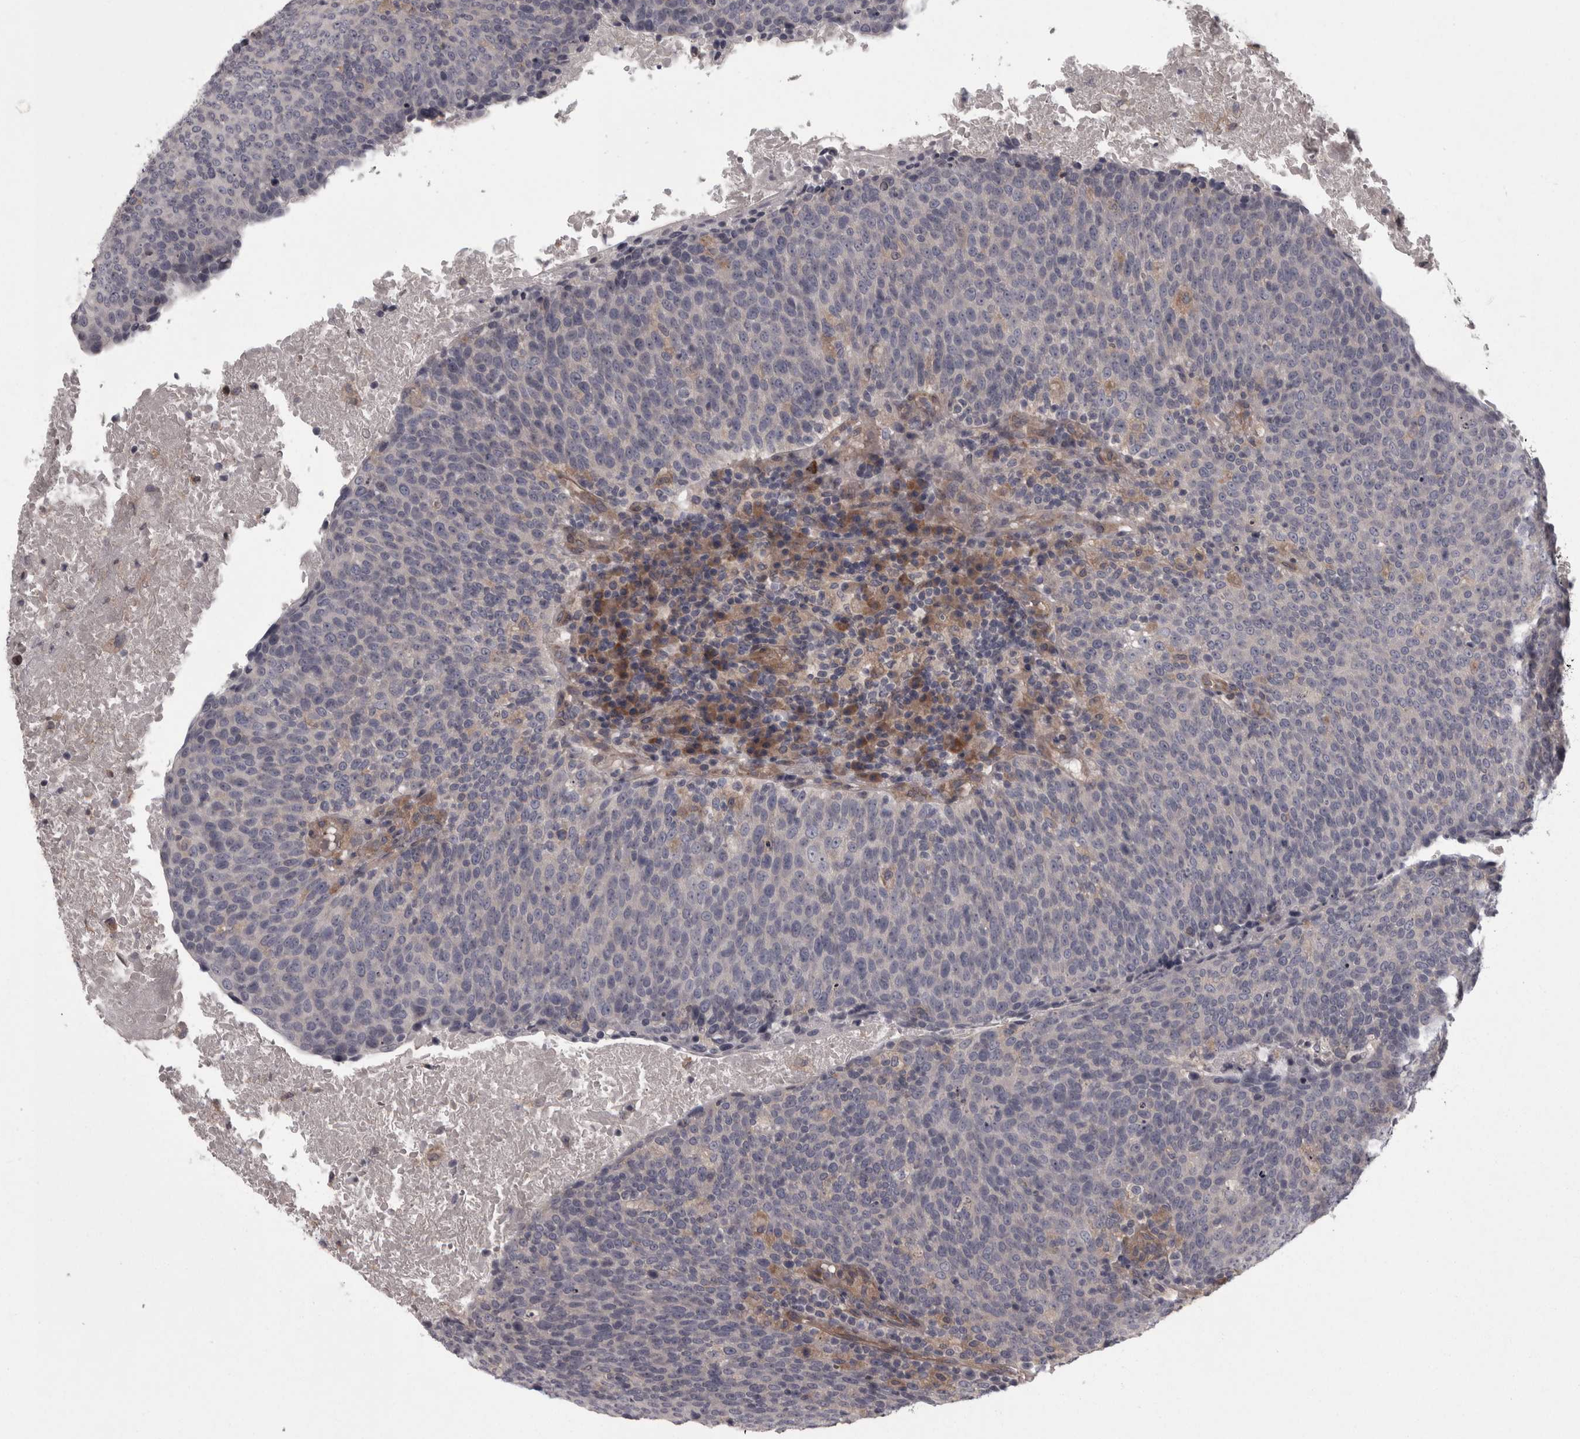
{"staining": {"intensity": "negative", "quantity": "none", "location": "none"}, "tissue": "head and neck cancer", "cell_type": "Tumor cells", "image_type": "cancer", "snomed": [{"axis": "morphology", "description": "Squamous cell carcinoma, NOS"}, {"axis": "morphology", "description": "Squamous cell carcinoma, metastatic, NOS"}, {"axis": "topography", "description": "Lymph node"}, {"axis": "topography", "description": "Head-Neck"}], "caption": "Immunohistochemical staining of head and neck metastatic squamous cell carcinoma shows no significant staining in tumor cells.", "gene": "RSU1", "patient": {"sex": "male", "age": 62}}